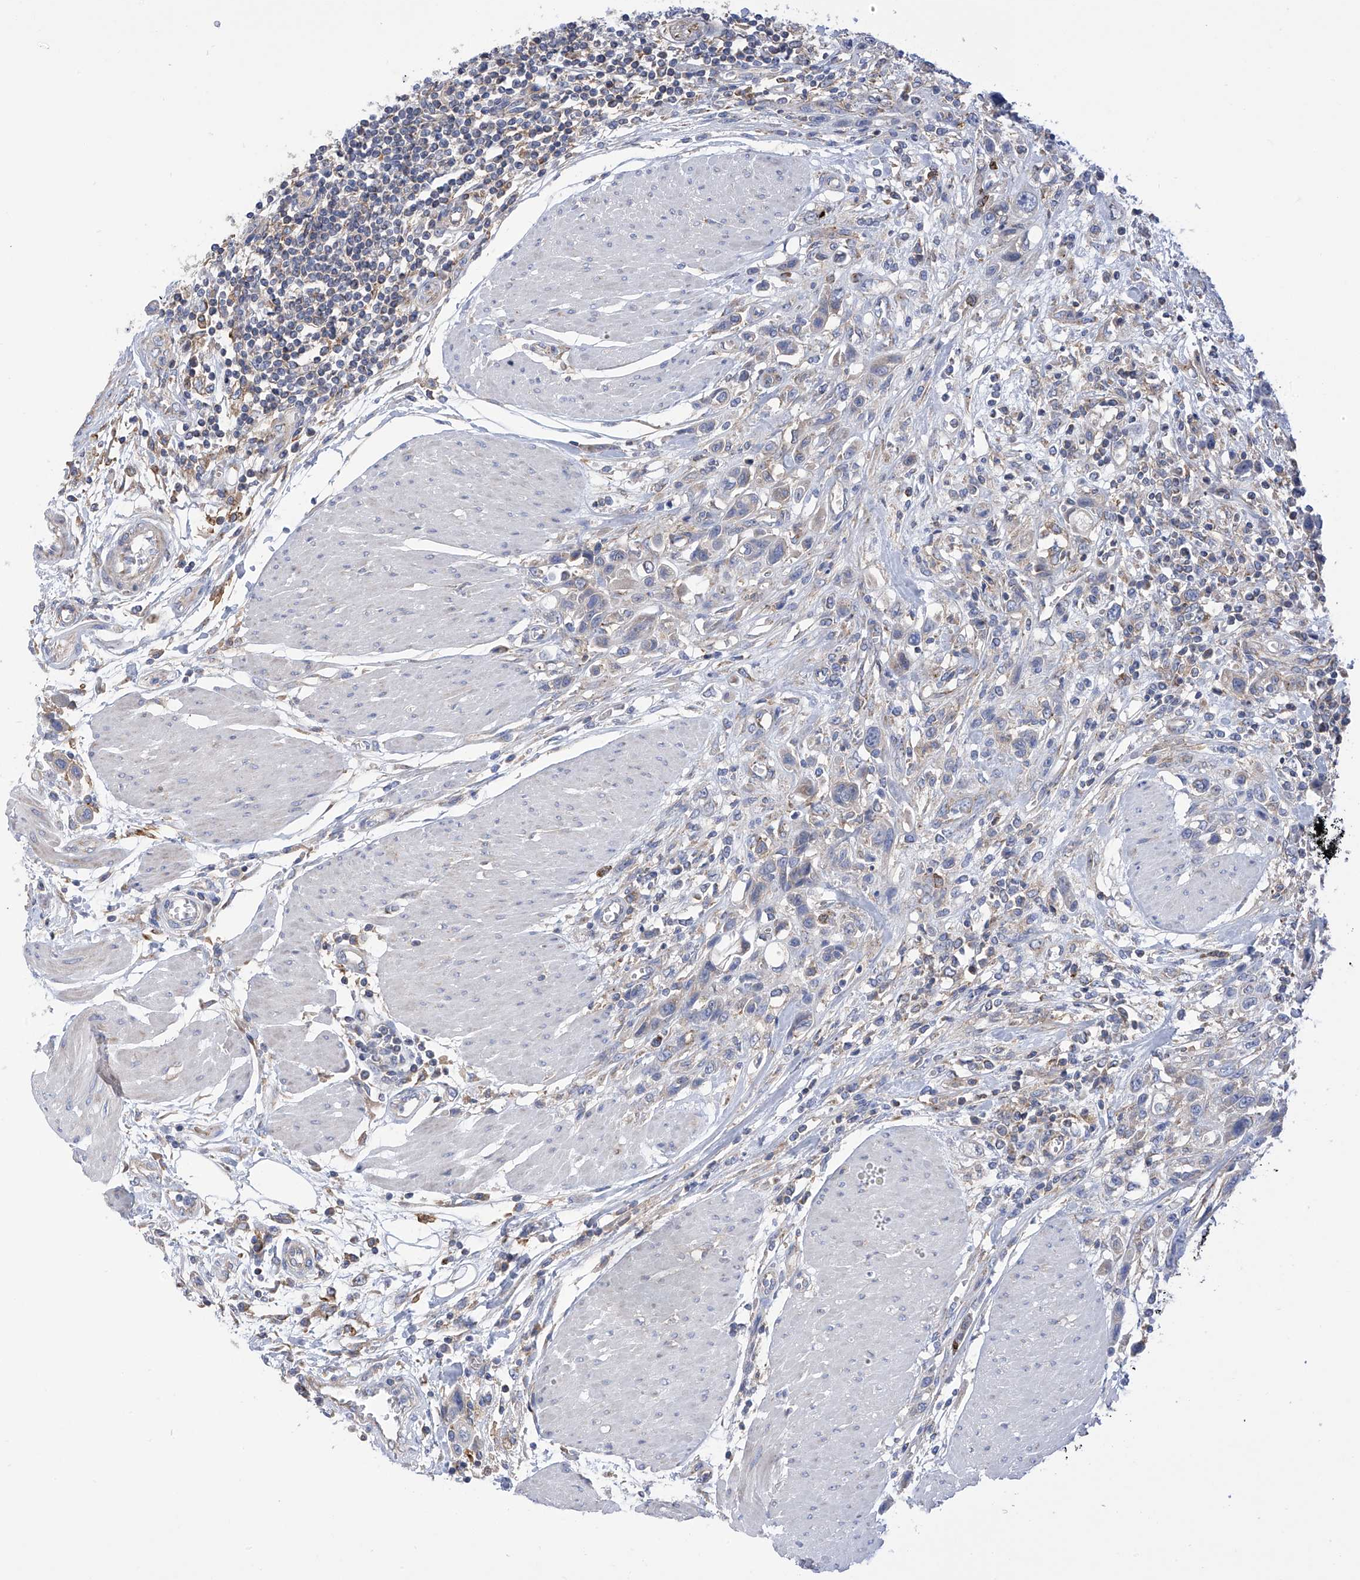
{"staining": {"intensity": "negative", "quantity": "none", "location": "none"}, "tissue": "urothelial cancer", "cell_type": "Tumor cells", "image_type": "cancer", "snomed": [{"axis": "morphology", "description": "Urothelial carcinoma, High grade"}, {"axis": "topography", "description": "Urinary bladder"}], "caption": "Immunohistochemistry (IHC) micrograph of human high-grade urothelial carcinoma stained for a protein (brown), which demonstrates no staining in tumor cells.", "gene": "P2RX7", "patient": {"sex": "male", "age": 50}}